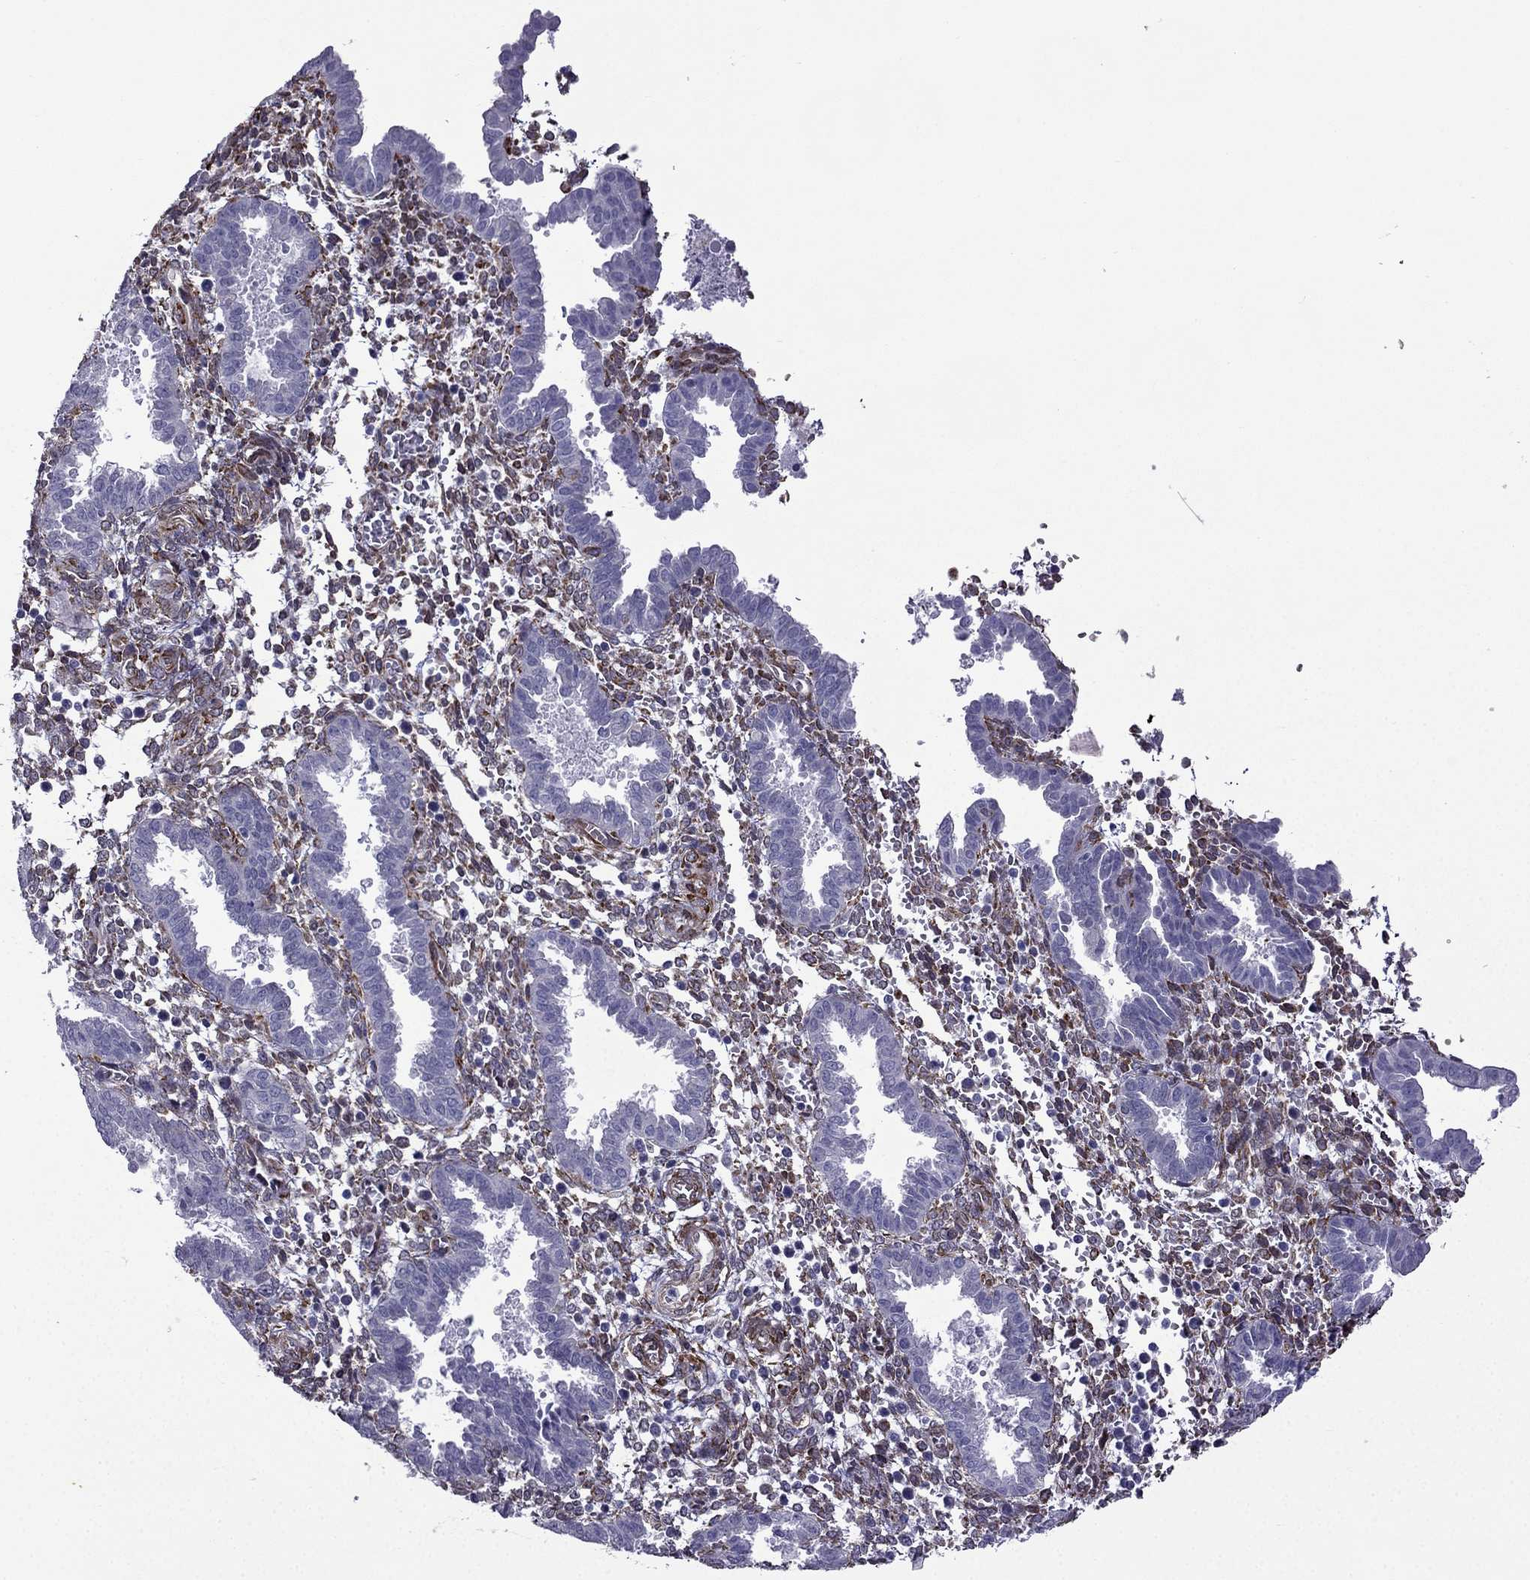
{"staining": {"intensity": "strong", "quantity": "<25%", "location": "cytoplasmic/membranous"}, "tissue": "endometrium", "cell_type": "Cells in endometrial stroma", "image_type": "normal", "snomed": [{"axis": "morphology", "description": "Normal tissue, NOS"}, {"axis": "topography", "description": "Endometrium"}], "caption": "About <25% of cells in endometrial stroma in unremarkable human endometrium display strong cytoplasmic/membranous protein staining as visualized by brown immunohistochemical staining.", "gene": "IKBIP", "patient": {"sex": "female", "age": 37}}